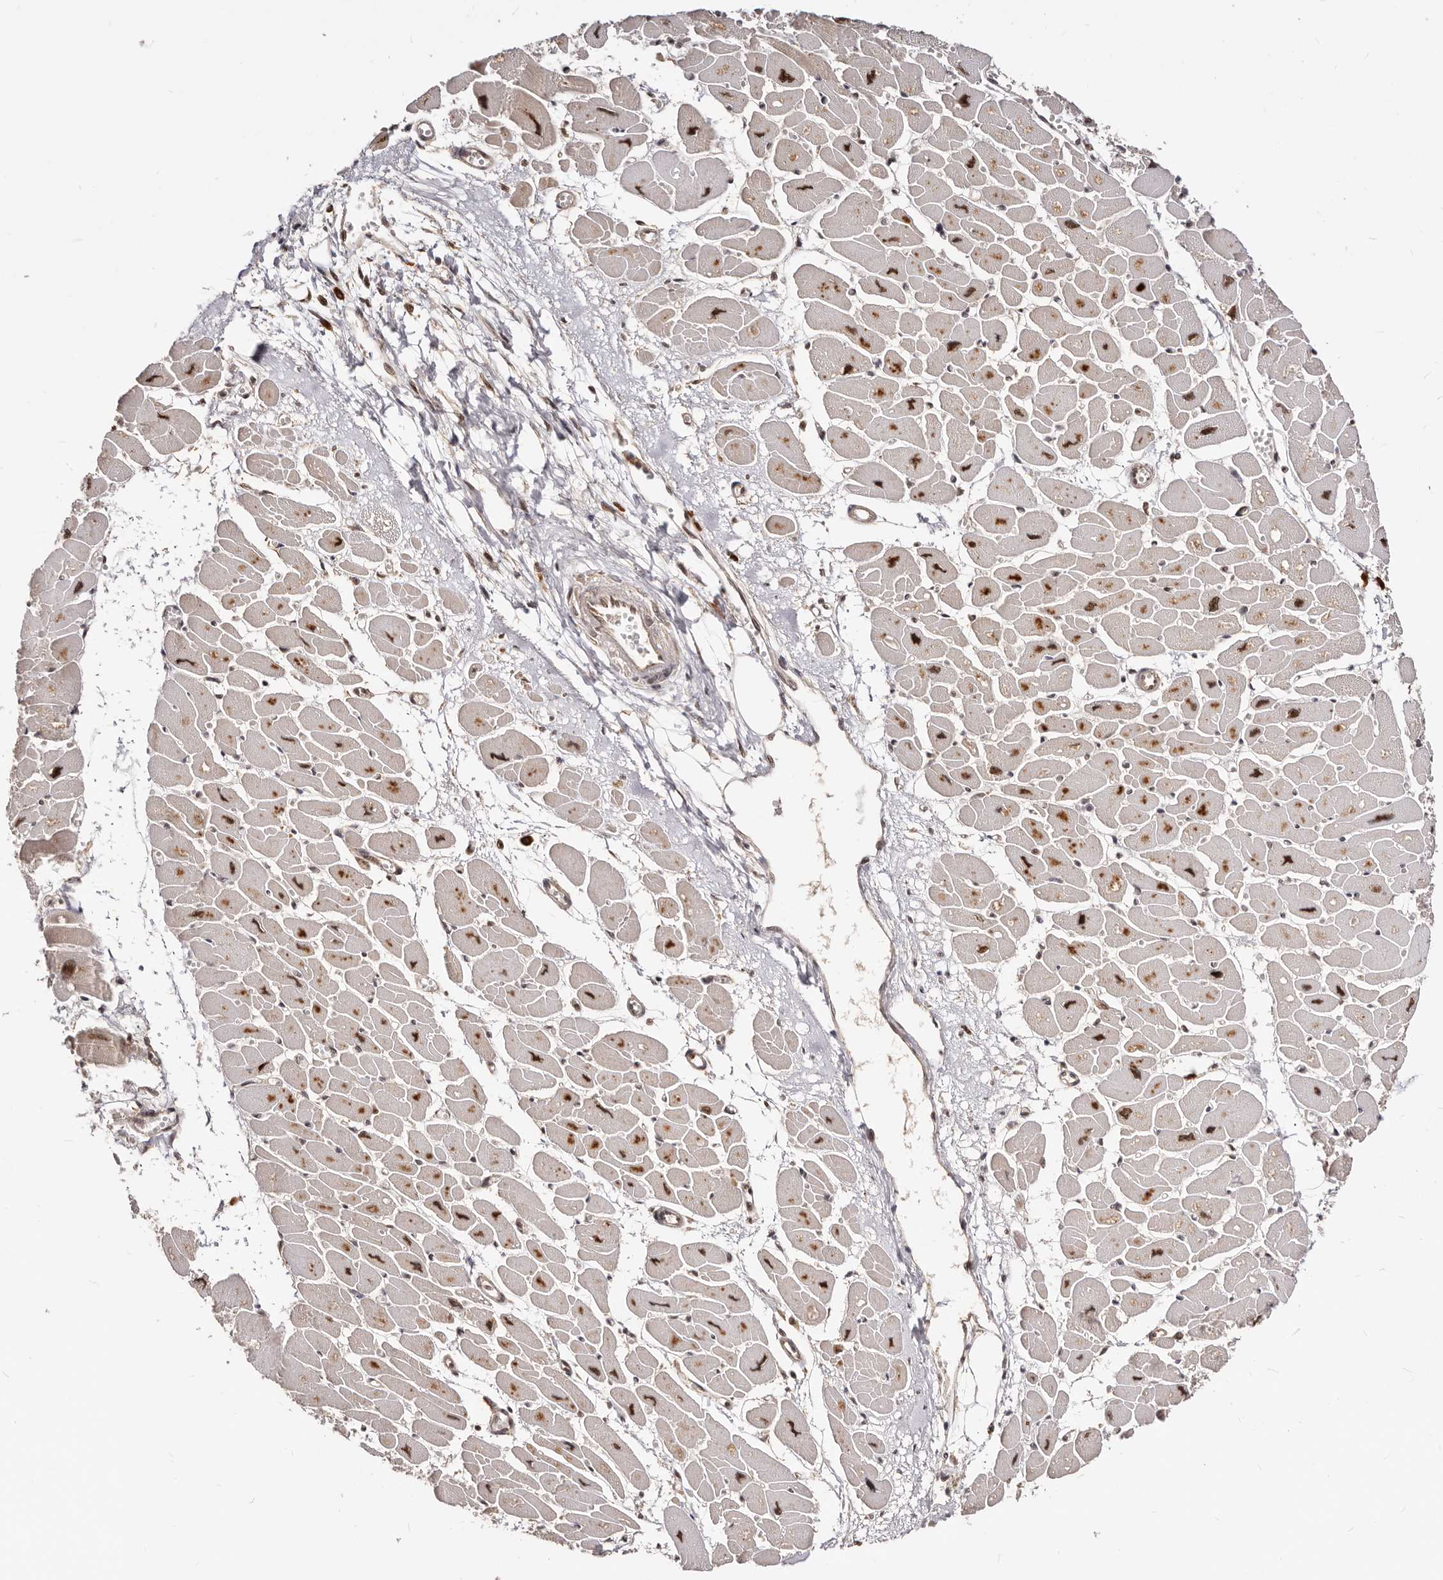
{"staining": {"intensity": "strong", "quantity": "<25%", "location": "cytoplasmic/membranous"}, "tissue": "heart muscle", "cell_type": "Cardiomyocytes", "image_type": "normal", "snomed": [{"axis": "morphology", "description": "Normal tissue, NOS"}, {"axis": "topography", "description": "Heart"}], "caption": "Immunohistochemistry (IHC) photomicrograph of normal human heart muscle stained for a protein (brown), which demonstrates medium levels of strong cytoplasmic/membranous expression in approximately <25% of cardiomyocytes.", "gene": "SEC14L1", "patient": {"sex": "female", "age": 54}}